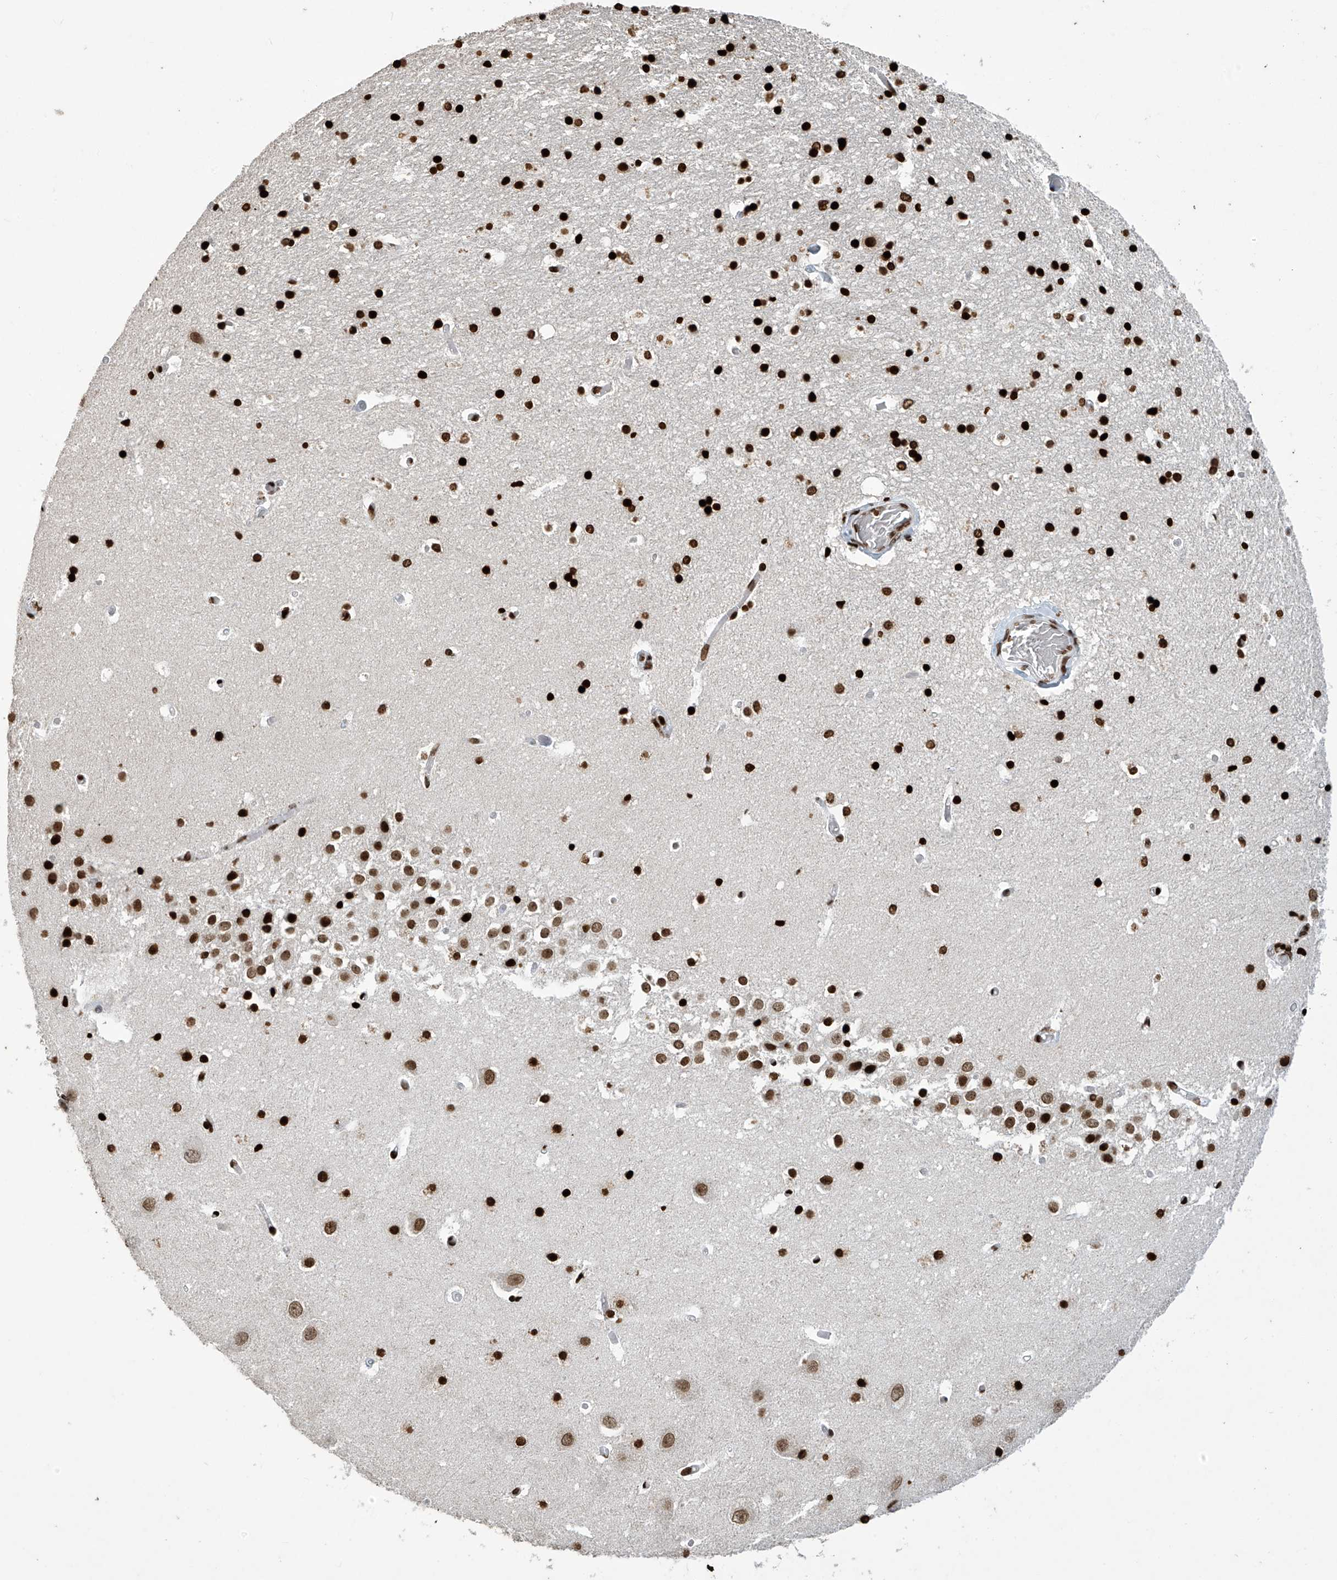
{"staining": {"intensity": "strong", "quantity": ">75%", "location": "nuclear"}, "tissue": "hippocampus", "cell_type": "Glial cells", "image_type": "normal", "snomed": [{"axis": "morphology", "description": "Normal tissue, NOS"}, {"axis": "topography", "description": "Hippocampus"}], "caption": "Immunohistochemical staining of unremarkable human hippocampus shows strong nuclear protein expression in approximately >75% of glial cells. The protein of interest is shown in brown color, while the nuclei are stained blue.", "gene": "H4C16", "patient": {"sex": "female", "age": 52}}